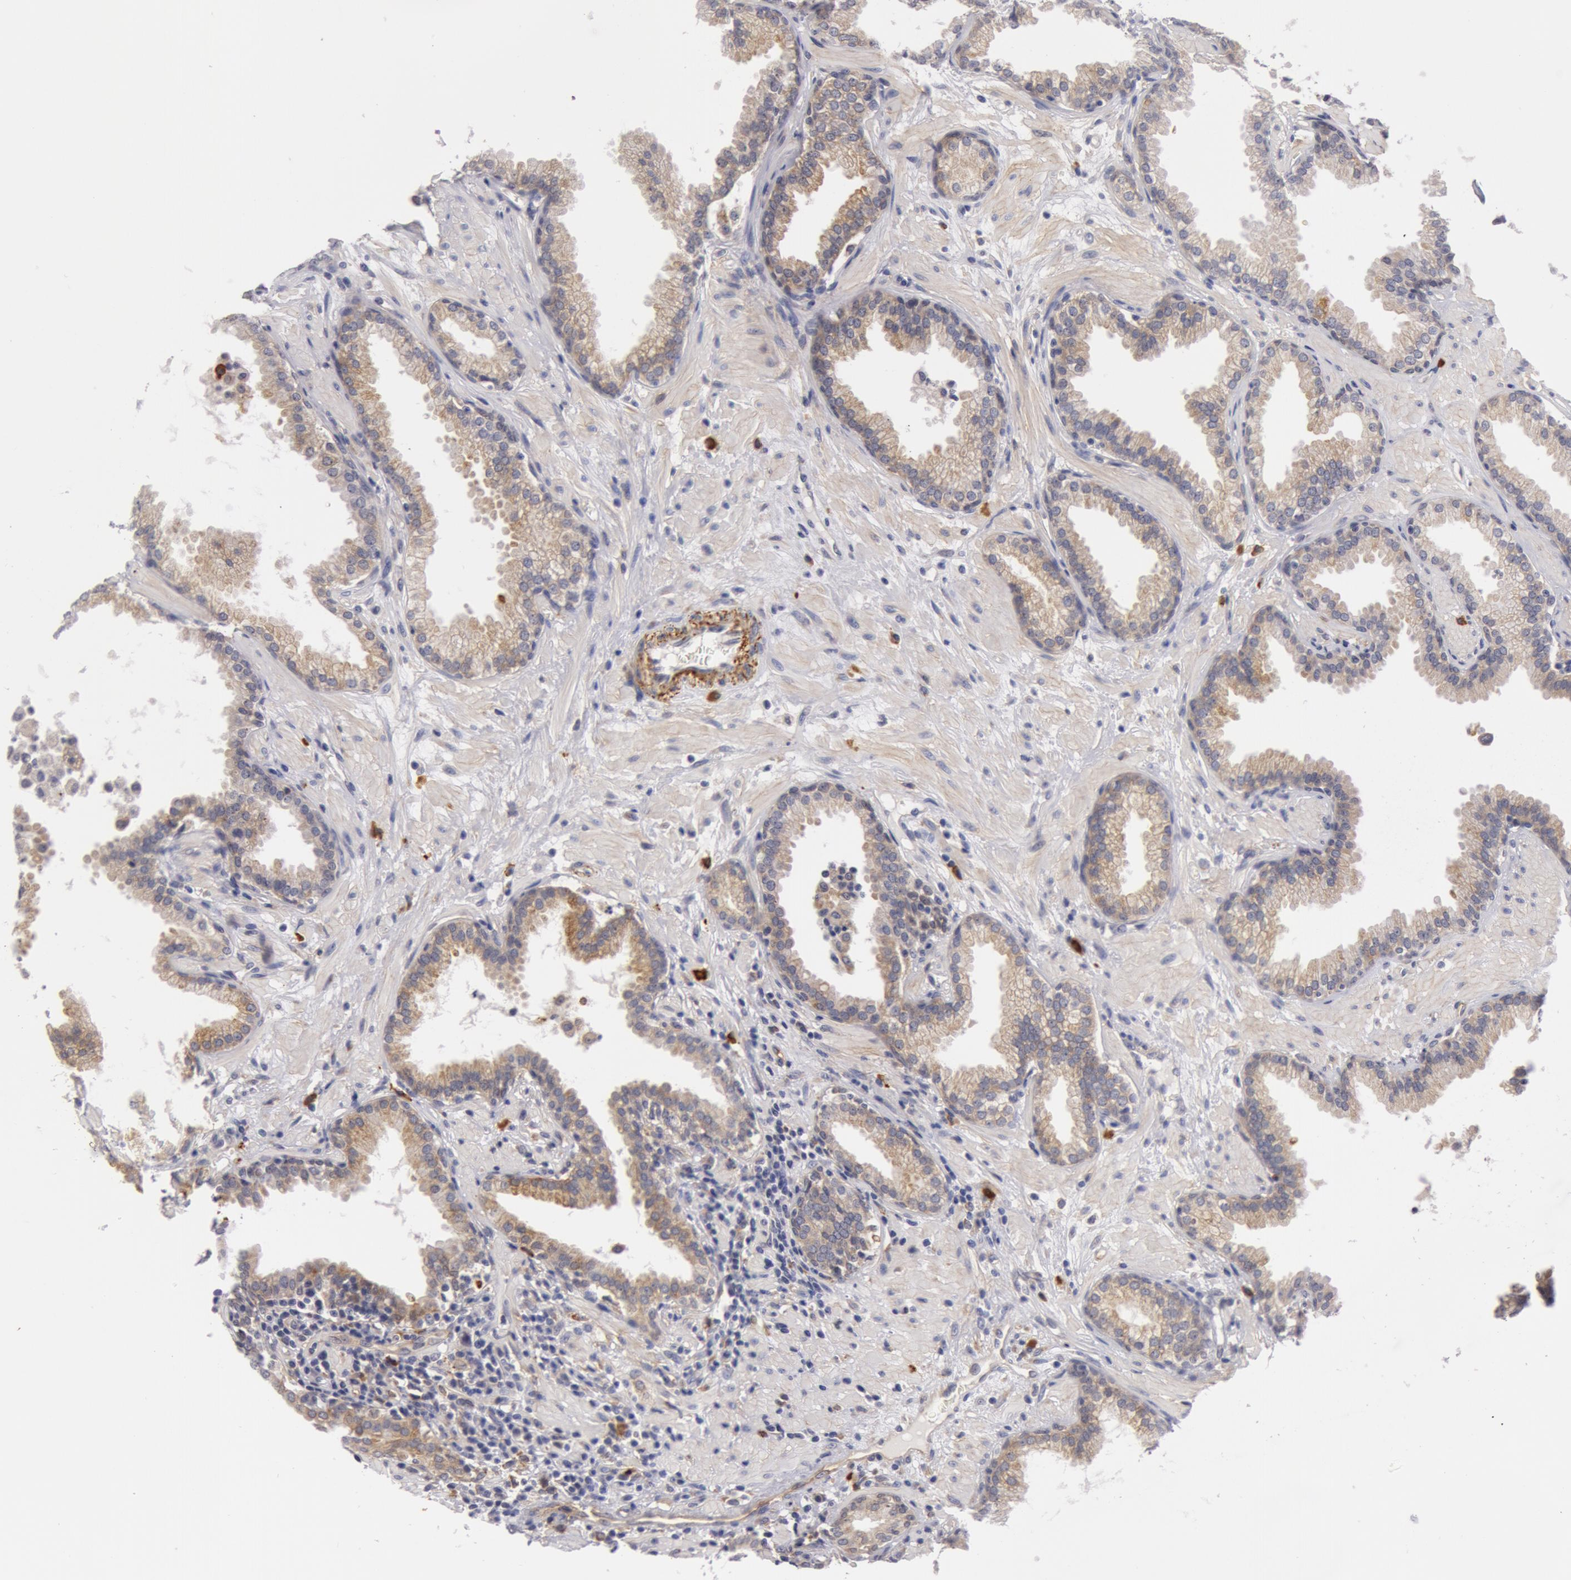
{"staining": {"intensity": "weak", "quantity": "25%-75%", "location": "cytoplasmic/membranous"}, "tissue": "prostate", "cell_type": "Glandular cells", "image_type": "normal", "snomed": [{"axis": "morphology", "description": "Normal tissue, NOS"}, {"axis": "topography", "description": "Prostate"}], "caption": "This is a micrograph of immunohistochemistry staining of unremarkable prostate, which shows weak expression in the cytoplasmic/membranous of glandular cells.", "gene": "IL23A", "patient": {"sex": "male", "age": 64}}